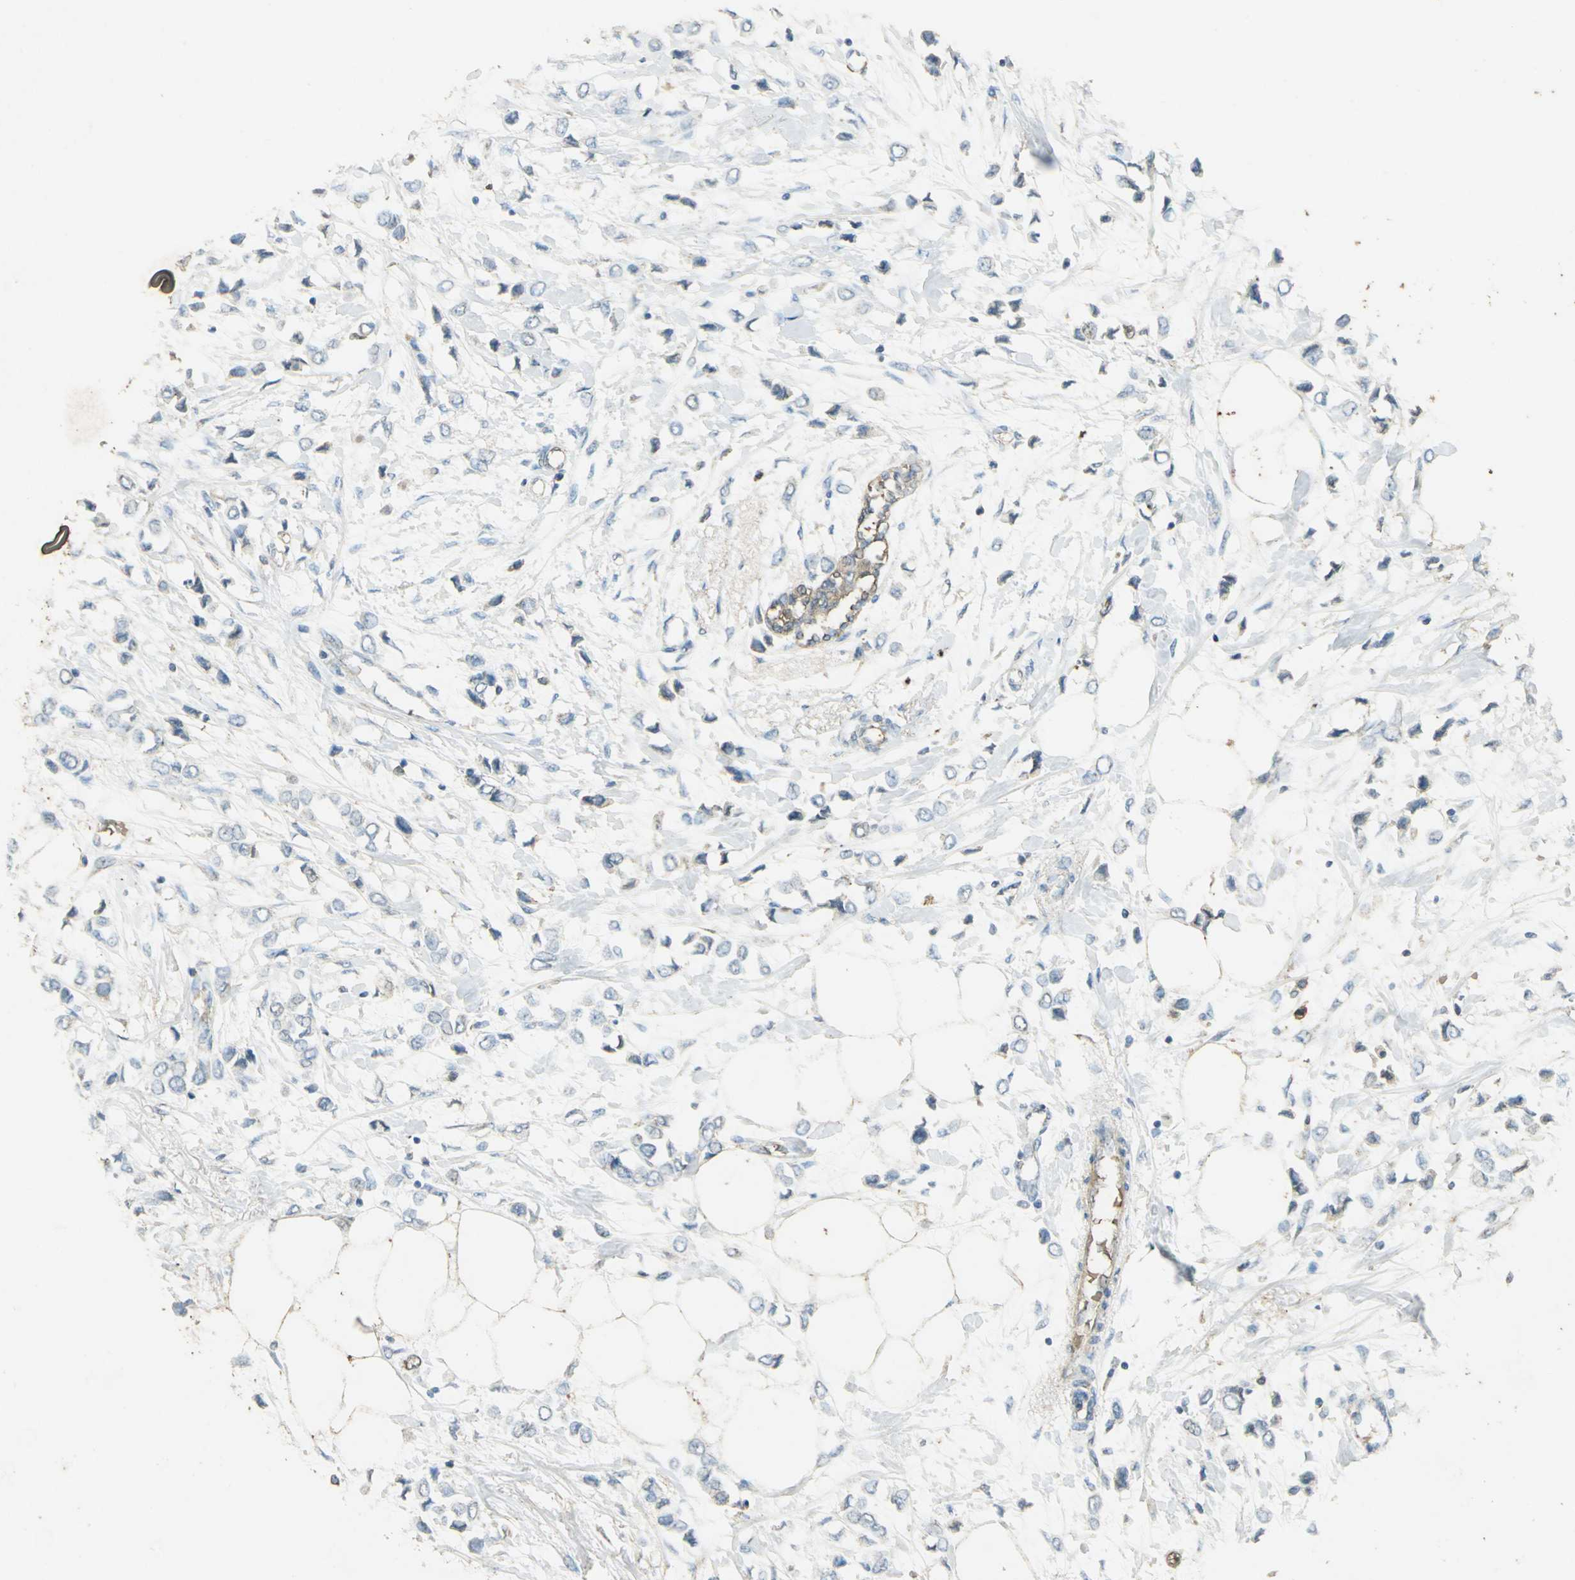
{"staining": {"intensity": "weak", "quantity": "<25%", "location": "cytoplasmic/membranous"}, "tissue": "breast cancer", "cell_type": "Tumor cells", "image_type": "cancer", "snomed": [{"axis": "morphology", "description": "Lobular carcinoma"}, {"axis": "topography", "description": "Breast"}], "caption": "Immunohistochemistry (IHC) of human breast lobular carcinoma displays no positivity in tumor cells. (Brightfield microscopy of DAB immunohistochemistry at high magnification).", "gene": "TRAPPC2", "patient": {"sex": "female", "age": 51}}